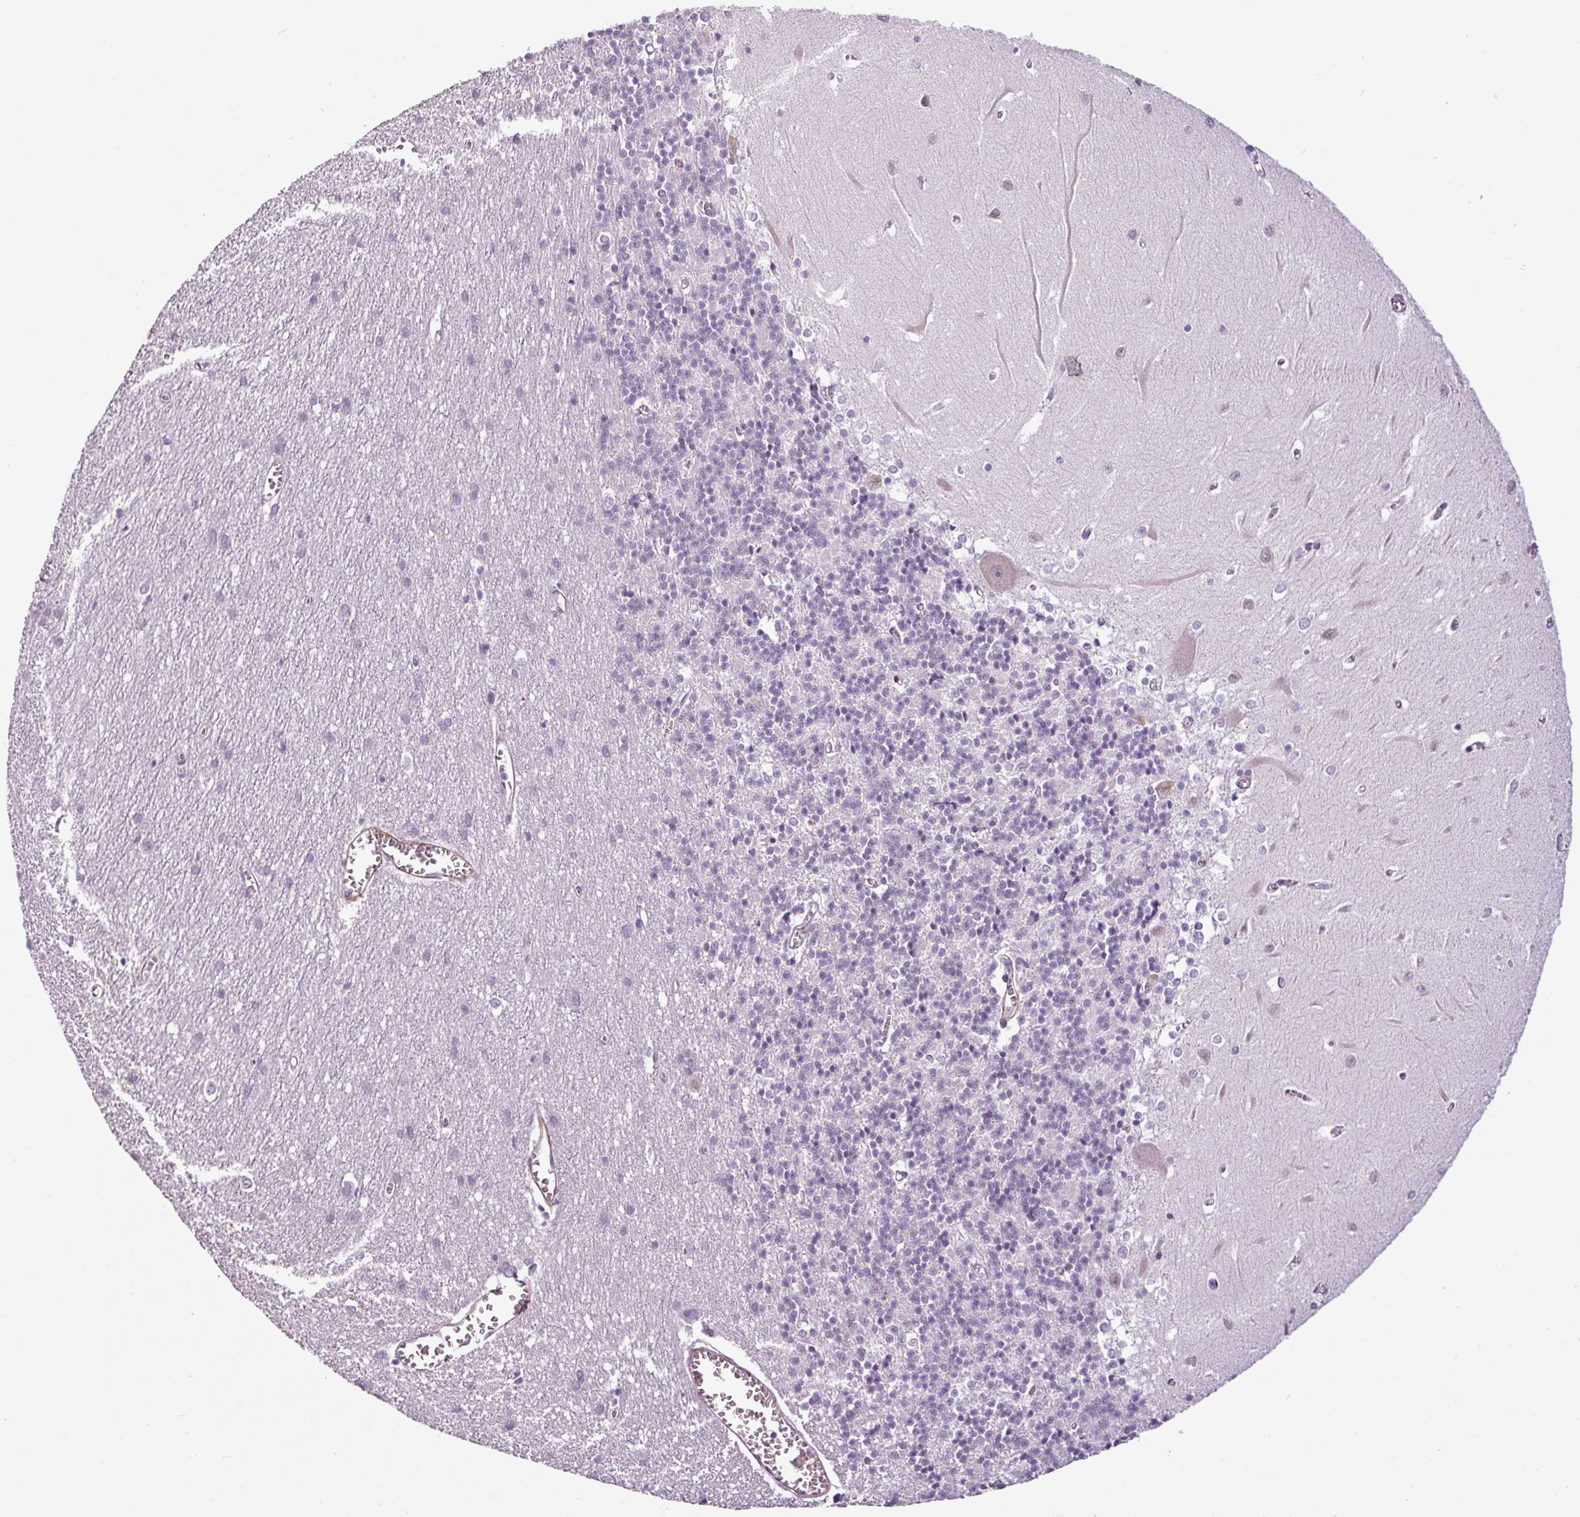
{"staining": {"intensity": "negative", "quantity": "none", "location": "none"}, "tissue": "cerebellum", "cell_type": "Cells in granular layer", "image_type": "normal", "snomed": [{"axis": "morphology", "description": "Normal tissue, NOS"}, {"axis": "topography", "description": "Cerebellum"}], "caption": "Immunohistochemical staining of benign human cerebellum reveals no significant positivity in cells in granular layer. The staining is performed using DAB brown chromogen with nuclei counter-stained in using hematoxylin.", "gene": "ATP10A", "patient": {"sex": "male", "age": 37}}